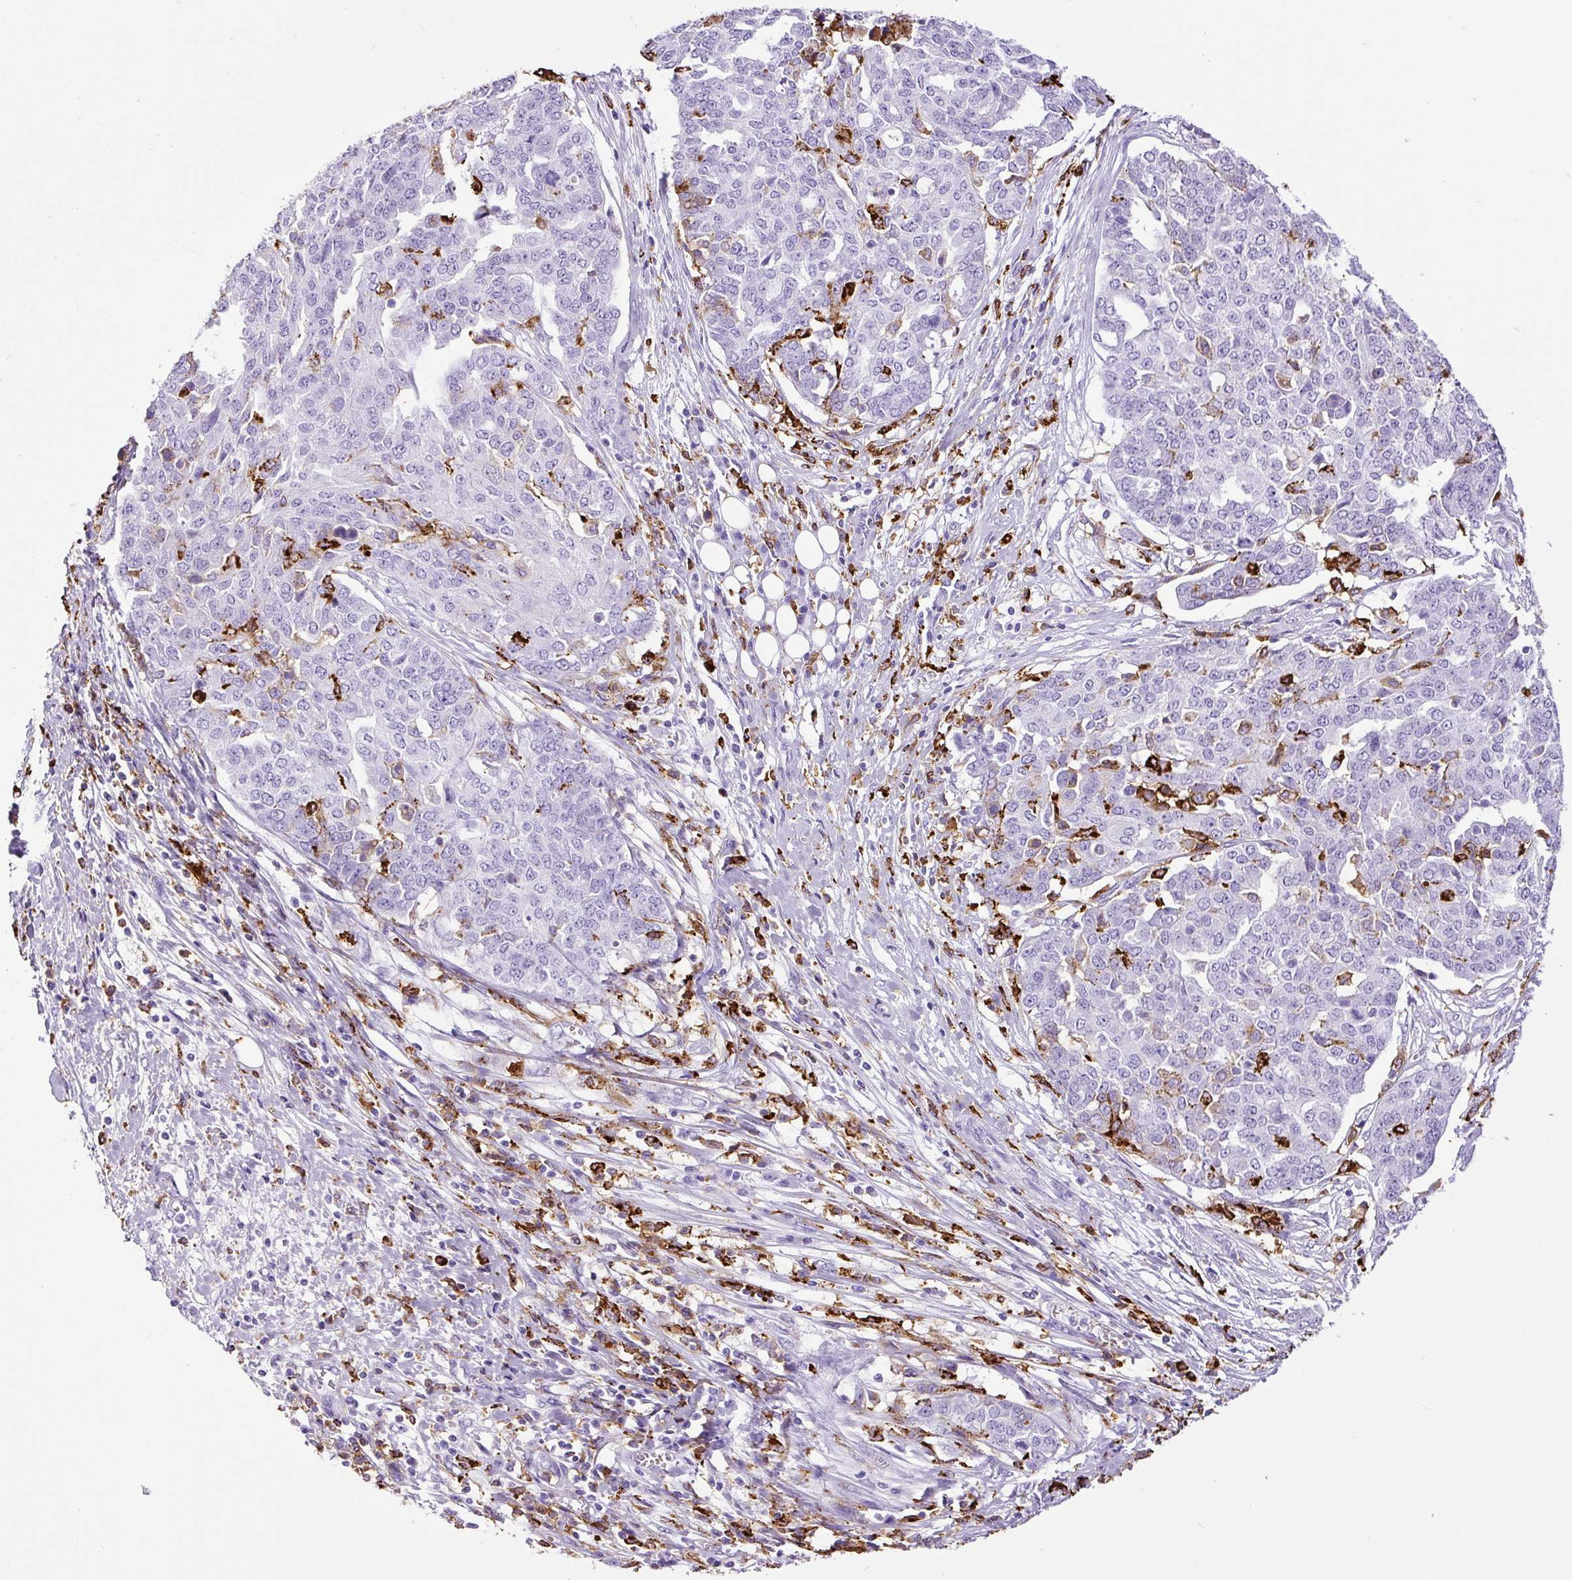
{"staining": {"intensity": "negative", "quantity": "none", "location": "none"}, "tissue": "ovarian cancer", "cell_type": "Tumor cells", "image_type": "cancer", "snomed": [{"axis": "morphology", "description": "Cystadenocarcinoma, serous, NOS"}, {"axis": "topography", "description": "Soft tissue"}, {"axis": "topography", "description": "Ovary"}], "caption": "There is no significant expression in tumor cells of ovarian cancer.", "gene": "HLA-DRA", "patient": {"sex": "female", "age": 57}}